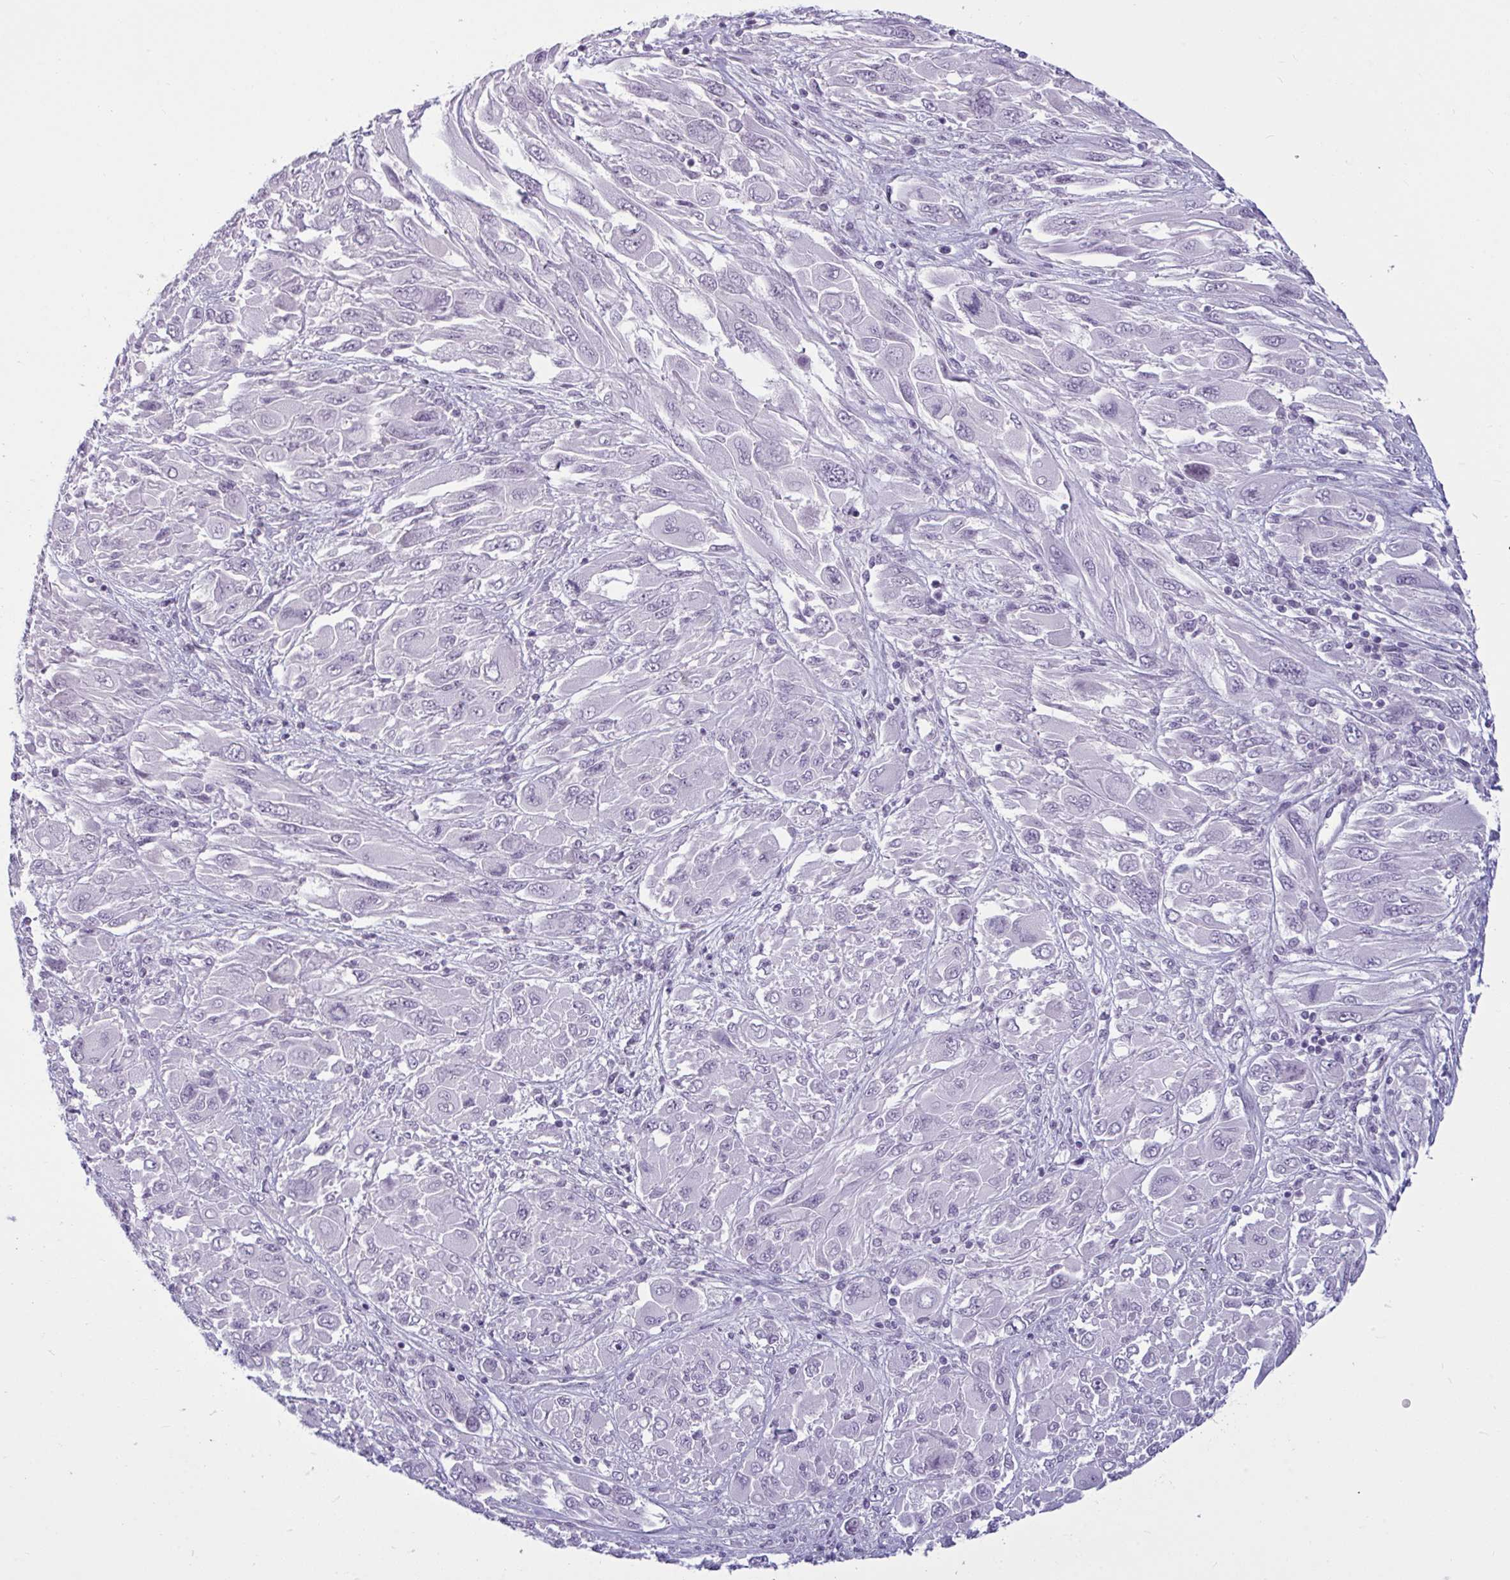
{"staining": {"intensity": "negative", "quantity": "none", "location": "none"}, "tissue": "melanoma", "cell_type": "Tumor cells", "image_type": "cancer", "snomed": [{"axis": "morphology", "description": "Malignant melanoma, NOS"}, {"axis": "topography", "description": "Skin"}], "caption": "Malignant melanoma was stained to show a protein in brown. There is no significant staining in tumor cells.", "gene": "TBC1D4", "patient": {"sex": "female", "age": 91}}